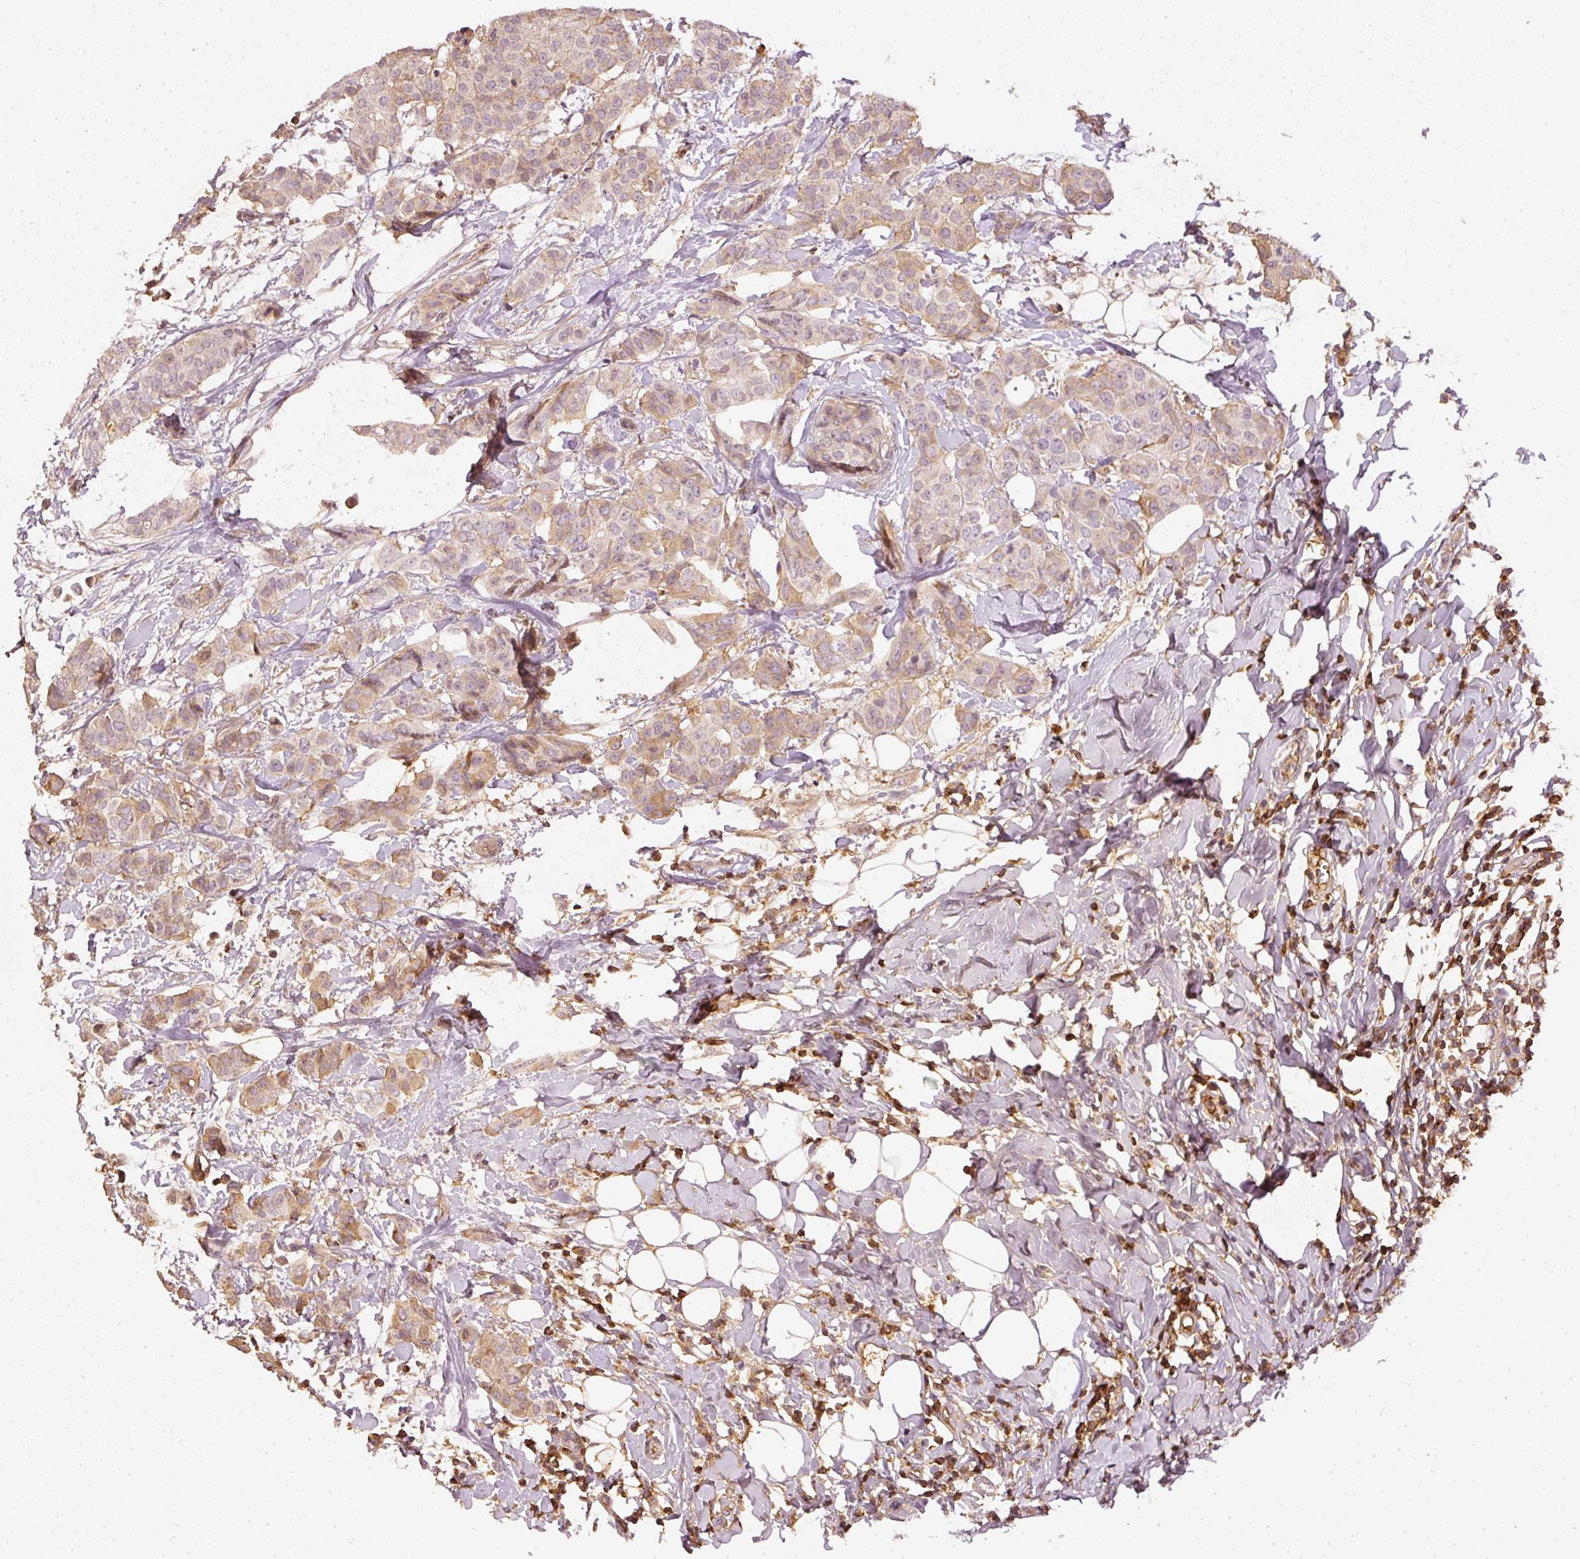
{"staining": {"intensity": "weak", "quantity": ">75%", "location": "cytoplasmic/membranous"}, "tissue": "breast cancer", "cell_type": "Tumor cells", "image_type": "cancer", "snomed": [{"axis": "morphology", "description": "Duct carcinoma"}, {"axis": "topography", "description": "Breast"}], "caption": "Immunohistochemistry of breast infiltrating ductal carcinoma reveals low levels of weak cytoplasmic/membranous expression in approximately >75% of tumor cells.", "gene": "EVL", "patient": {"sex": "female", "age": 40}}